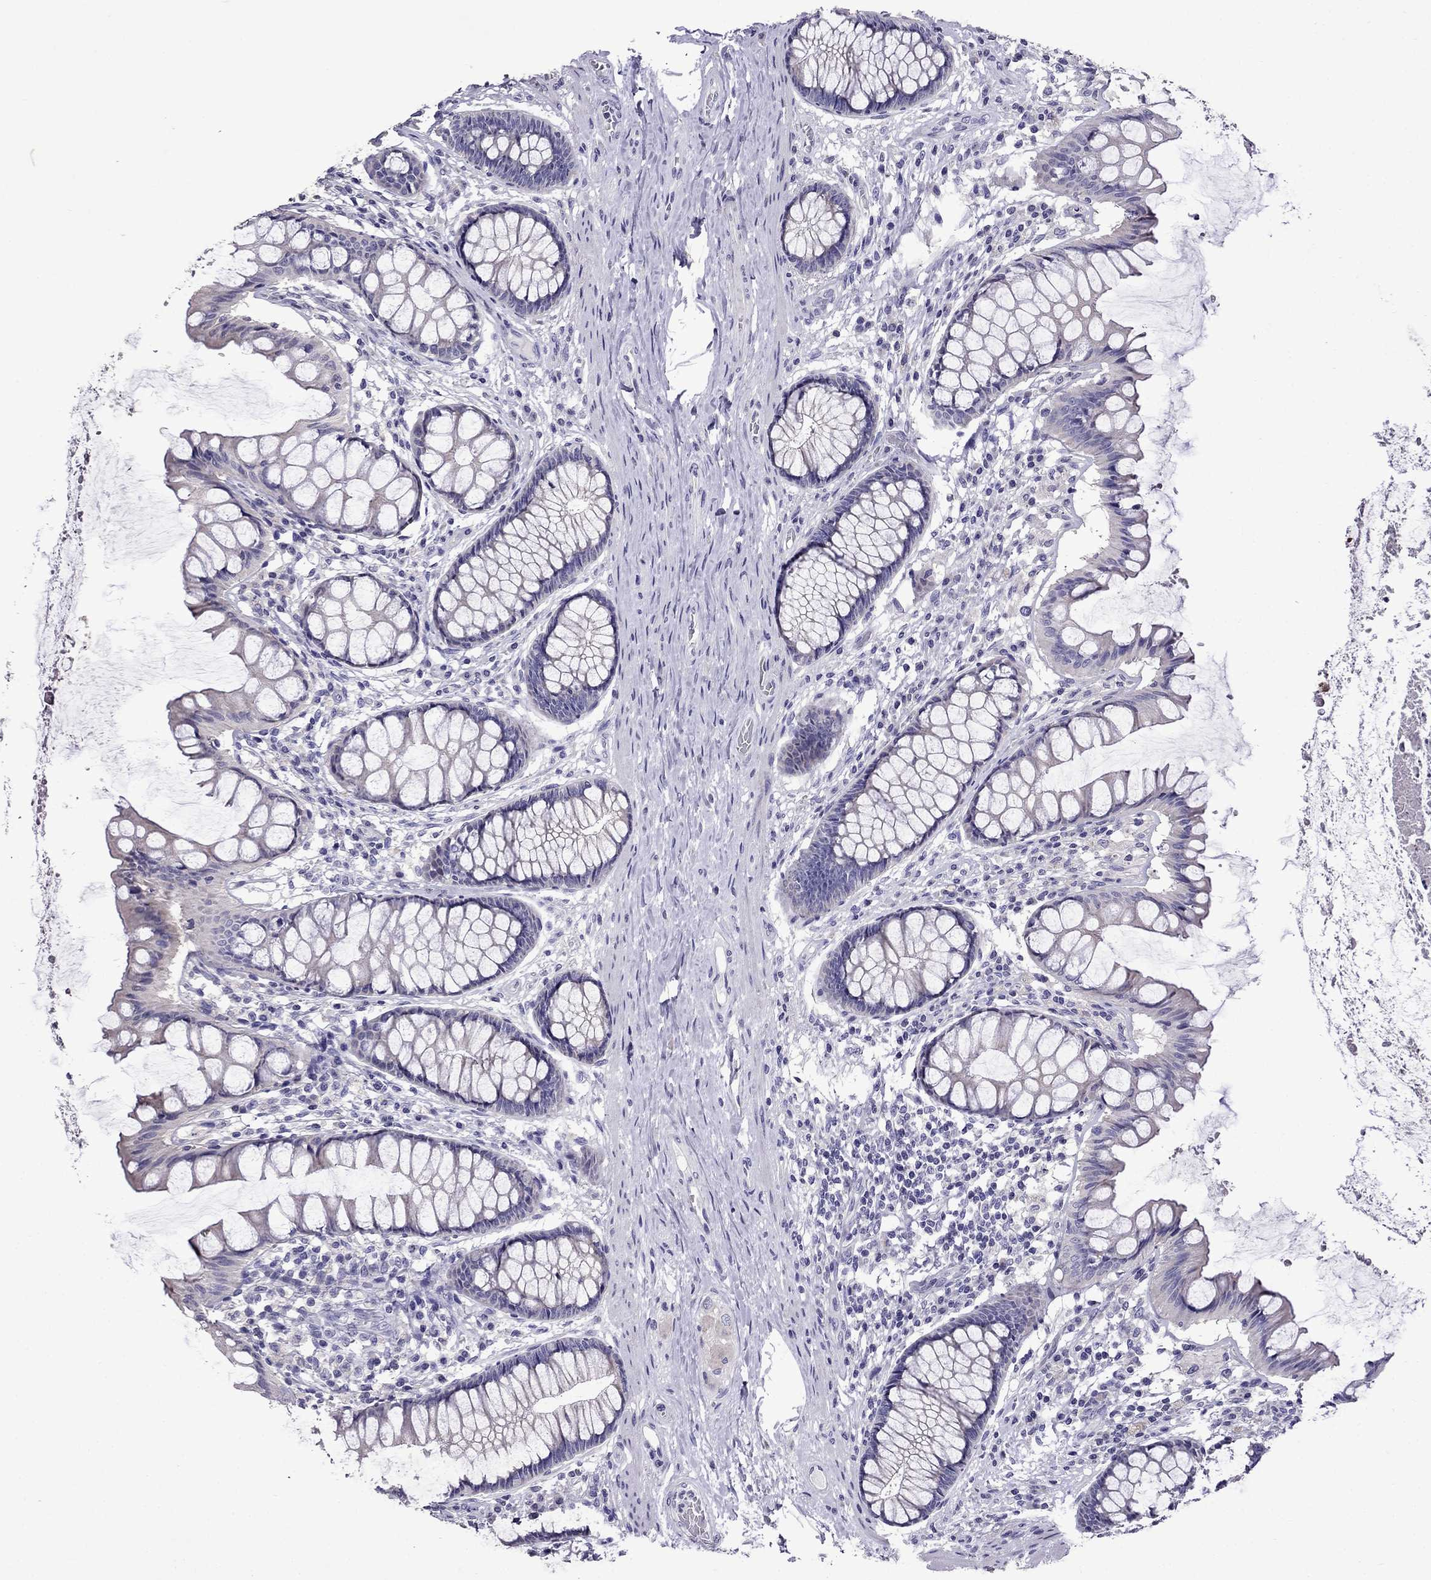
{"staining": {"intensity": "negative", "quantity": "none", "location": "none"}, "tissue": "colon", "cell_type": "Endothelial cells", "image_type": "normal", "snomed": [{"axis": "morphology", "description": "Normal tissue, NOS"}, {"axis": "topography", "description": "Colon"}], "caption": "Human colon stained for a protein using immunohistochemistry exhibits no staining in endothelial cells.", "gene": "OXCT2", "patient": {"sex": "female", "age": 65}}